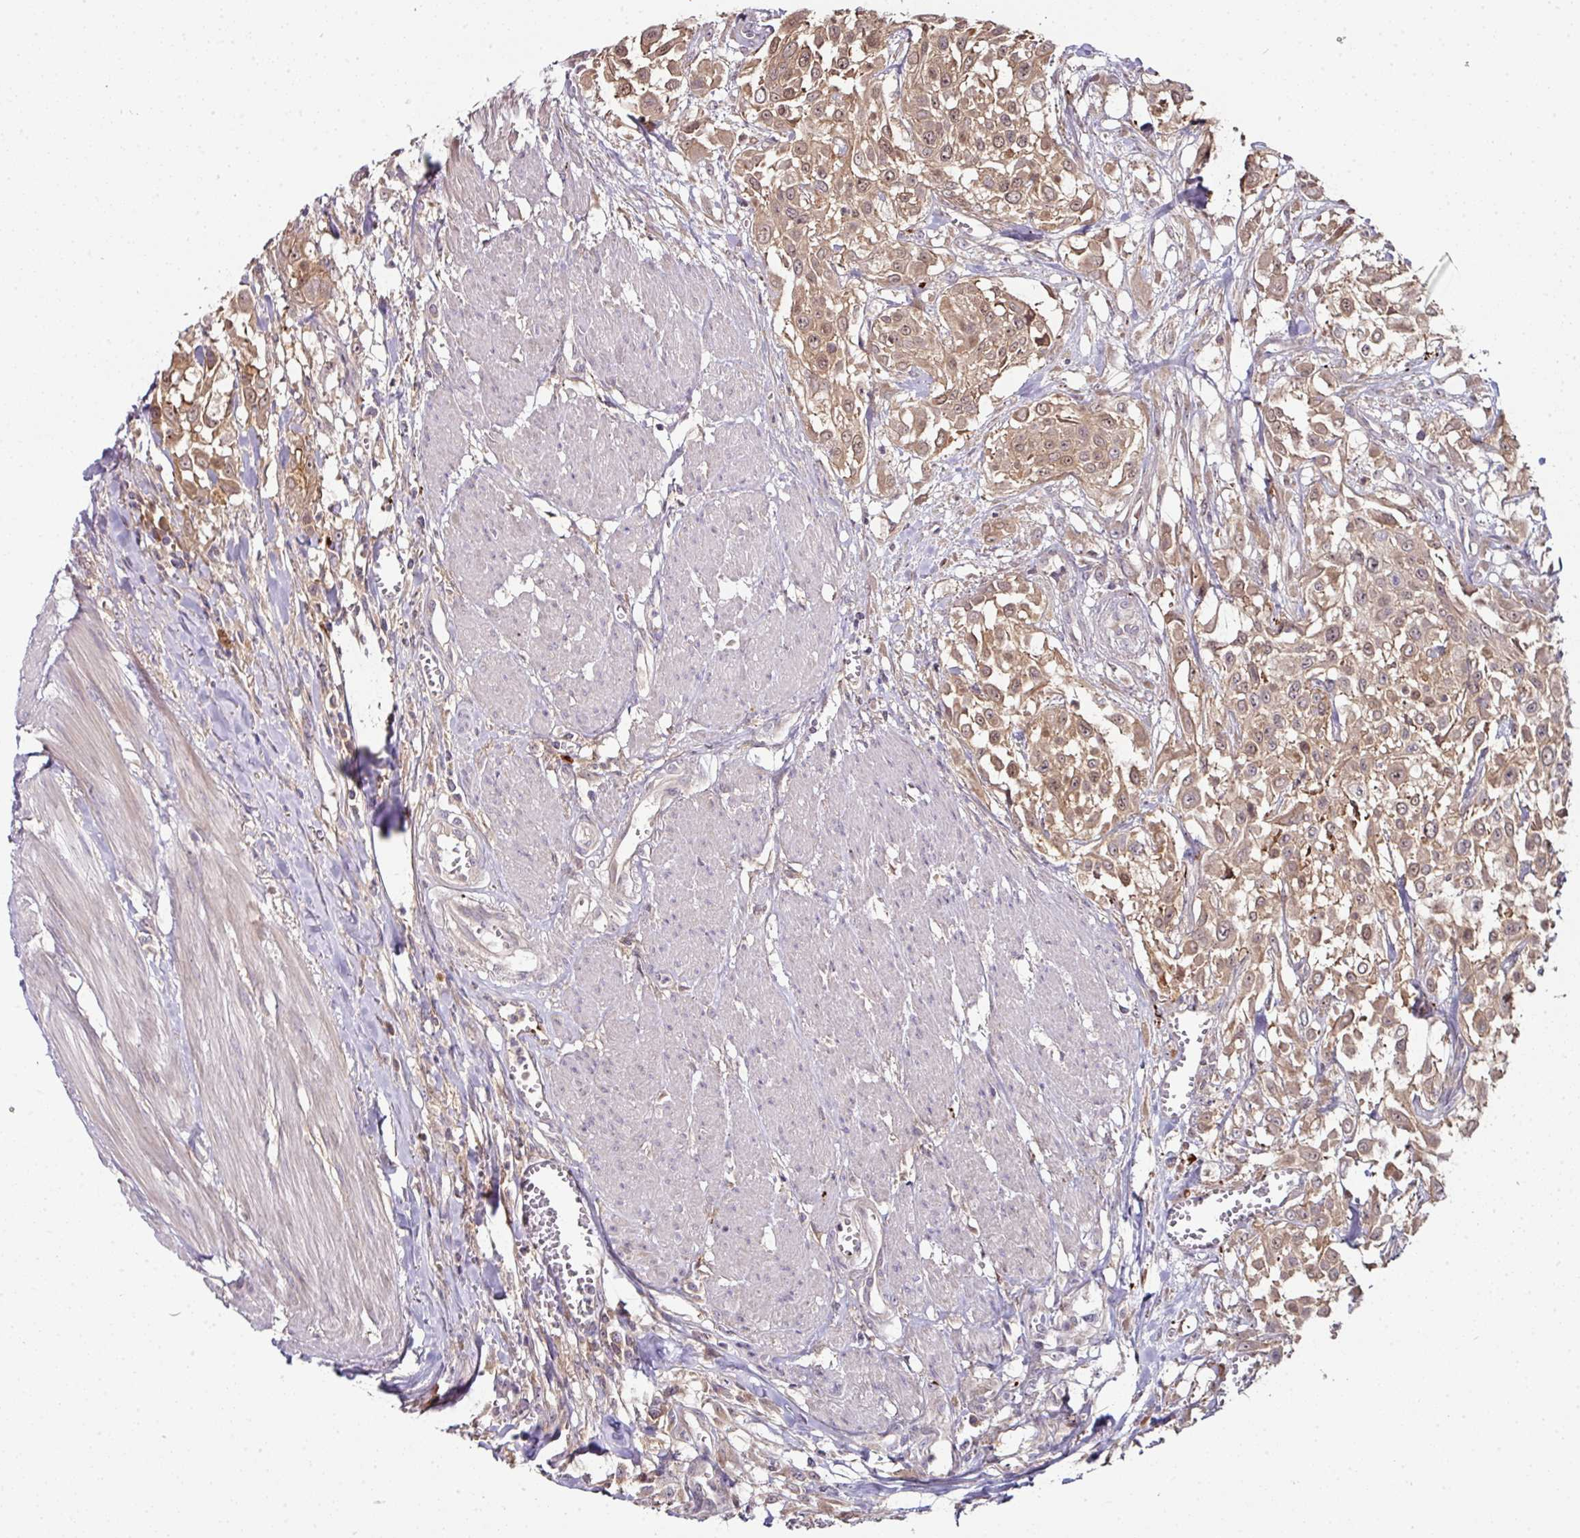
{"staining": {"intensity": "moderate", "quantity": ">75%", "location": "cytoplasmic/membranous"}, "tissue": "urothelial cancer", "cell_type": "Tumor cells", "image_type": "cancer", "snomed": [{"axis": "morphology", "description": "Urothelial carcinoma, High grade"}, {"axis": "topography", "description": "Urinary bladder"}], "caption": "Immunohistochemistry (IHC) staining of high-grade urothelial carcinoma, which demonstrates medium levels of moderate cytoplasmic/membranous staining in approximately >75% of tumor cells indicating moderate cytoplasmic/membranous protein positivity. The staining was performed using DAB (brown) for protein detection and nuclei were counterstained in hematoxylin (blue).", "gene": "CTDSP2", "patient": {"sex": "male", "age": 57}}